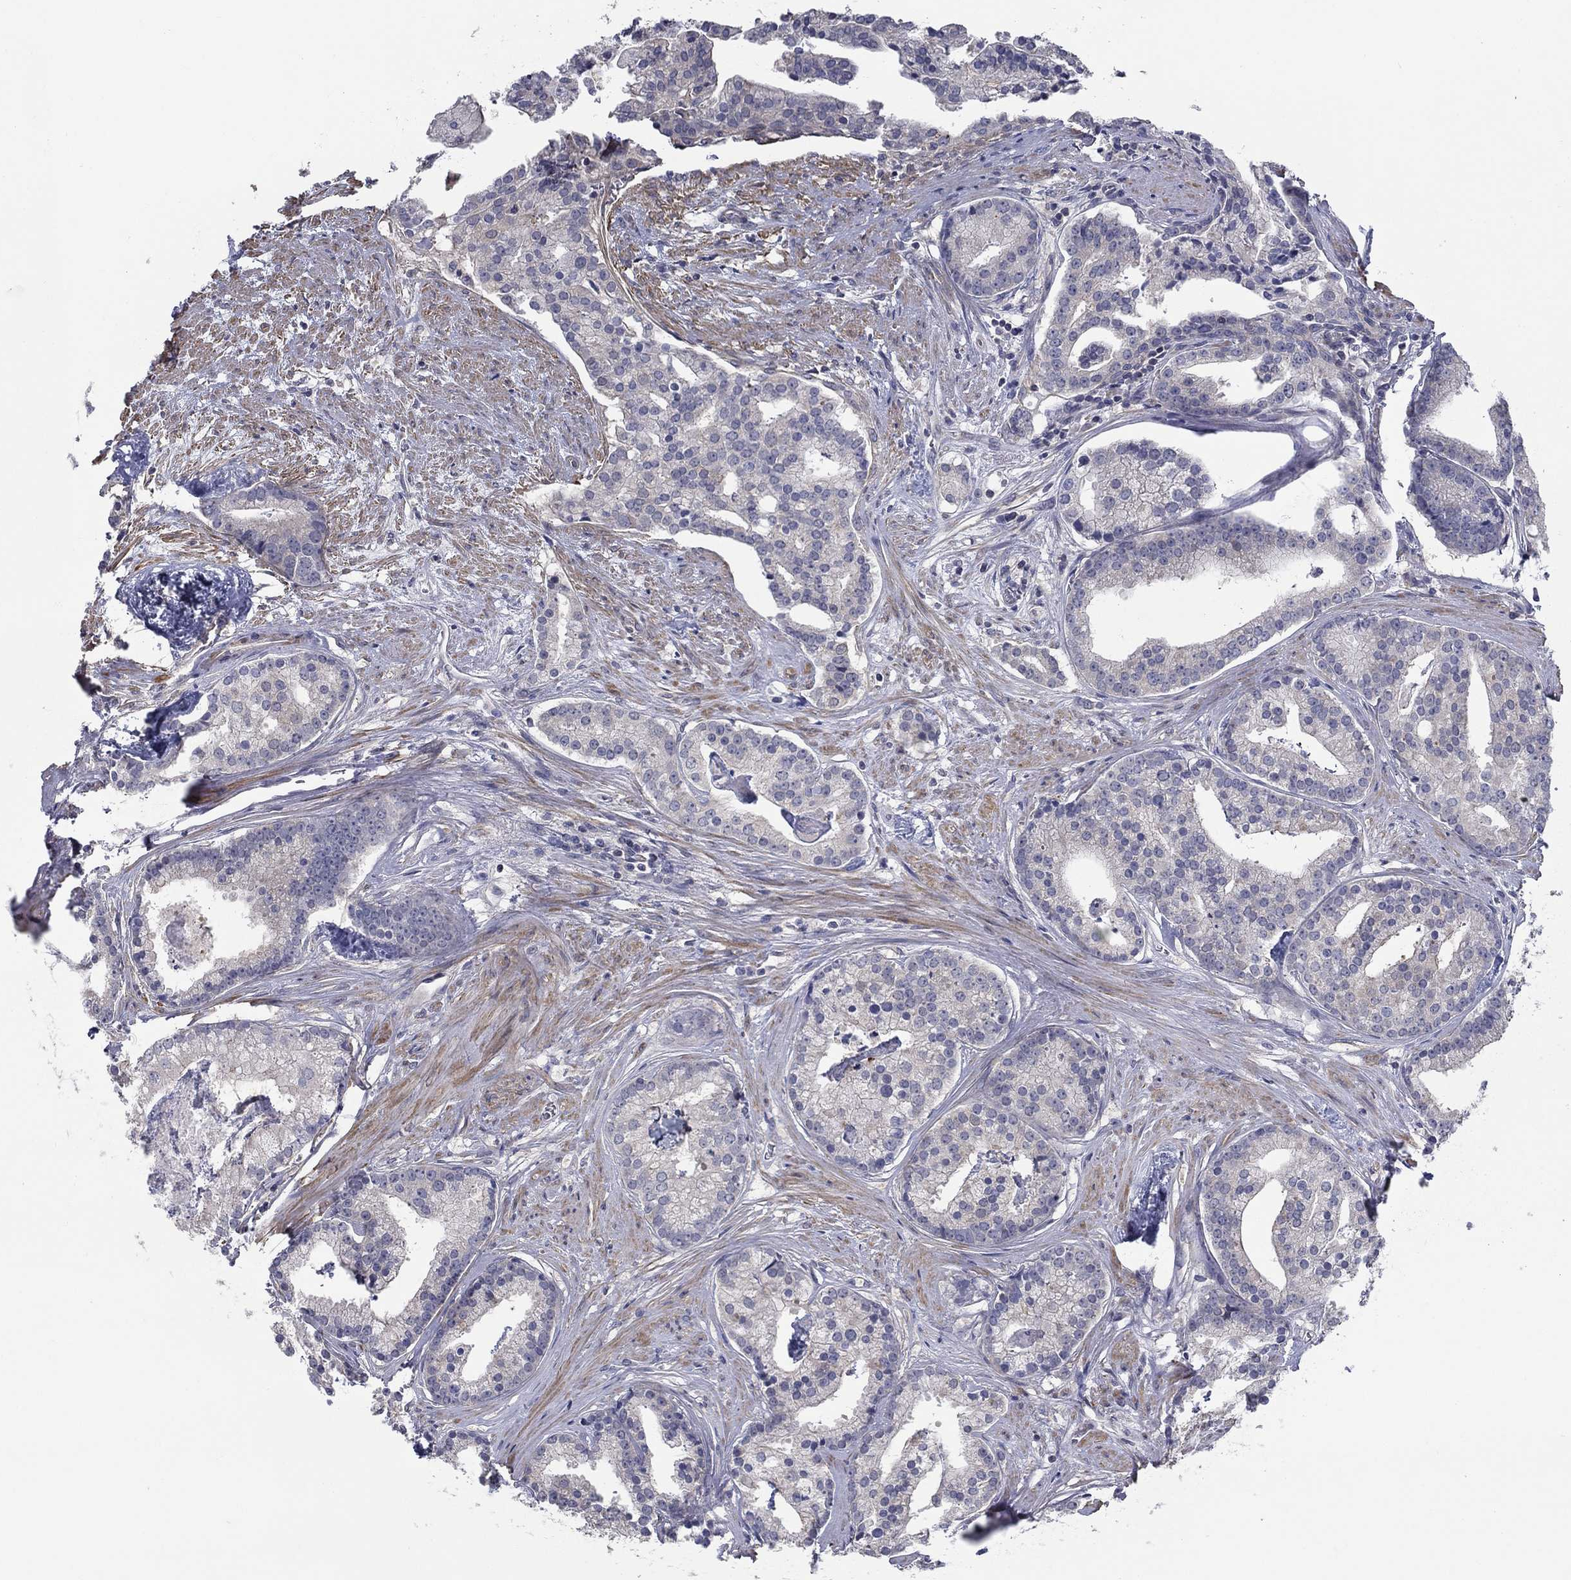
{"staining": {"intensity": "negative", "quantity": "none", "location": "none"}, "tissue": "prostate cancer", "cell_type": "Tumor cells", "image_type": "cancer", "snomed": [{"axis": "morphology", "description": "Adenocarcinoma, NOS"}, {"axis": "topography", "description": "Prostate and seminal vesicle, NOS"}, {"axis": "topography", "description": "Prostate"}], "caption": "Human prostate cancer stained for a protein using IHC shows no staining in tumor cells.", "gene": "GRK7", "patient": {"sex": "male", "age": 44}}